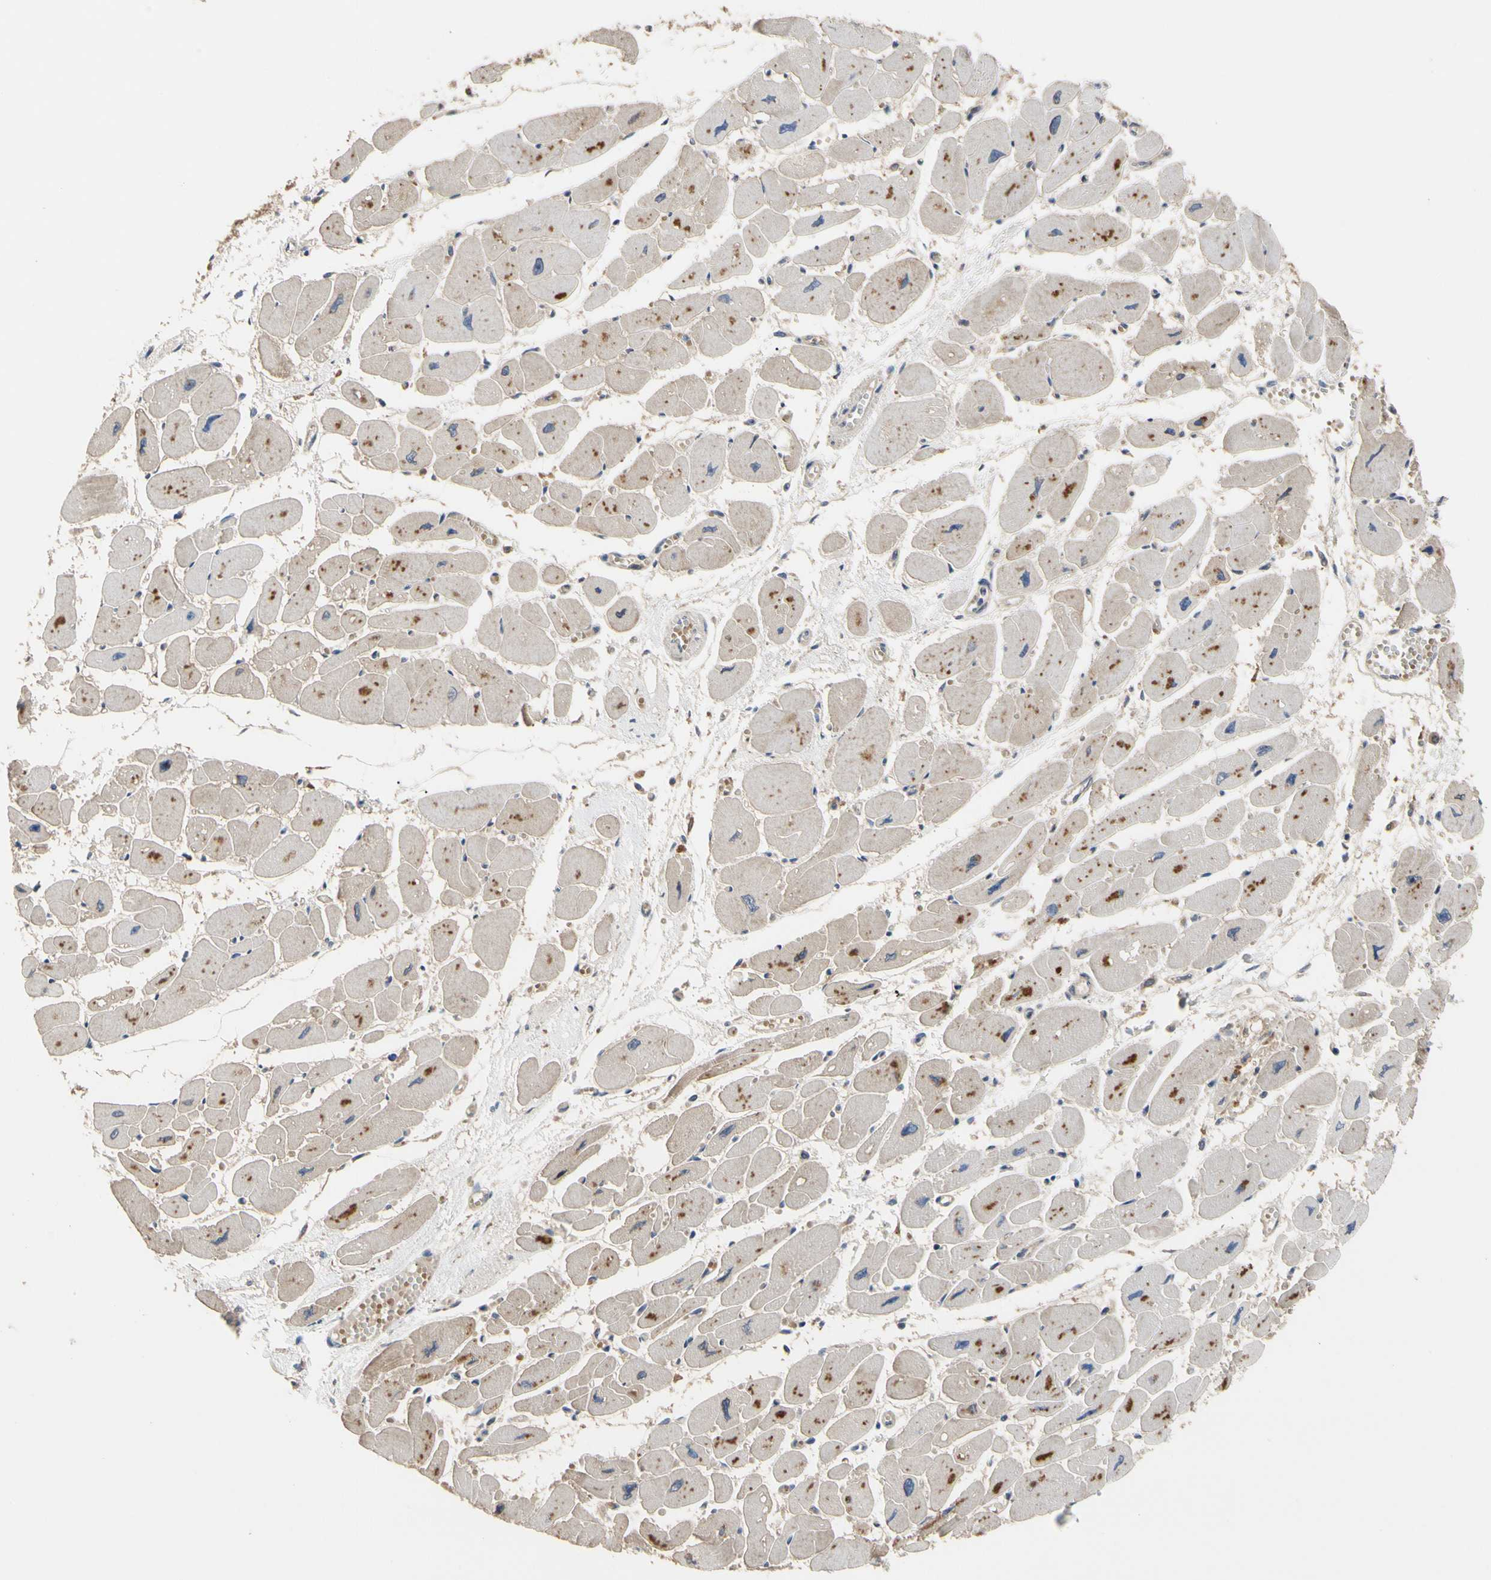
{"staining": {"intensity": "moderate", "quantity": ">75%", "location": "cytoplasmic/membranous"}, "tissue": "heart muscle", "cell_type": "Cardiomyocytes", "image_type": "normal", "snomed": [{"axis": "morphology", "description": "Normal tissue, NOS"}, {"axis": "topography", "description": "Heart"}], "caption": "Immunohistochemistry (IHC) histopathology image of normal heart muscle stained for a protein (brown), which exhibits medium levels of moderate cytoplasmic/membranous staining in about >75% of cardiomyocytes.", "gene": "CYTIP", "patient": {"sex": "female", "age": 54}}